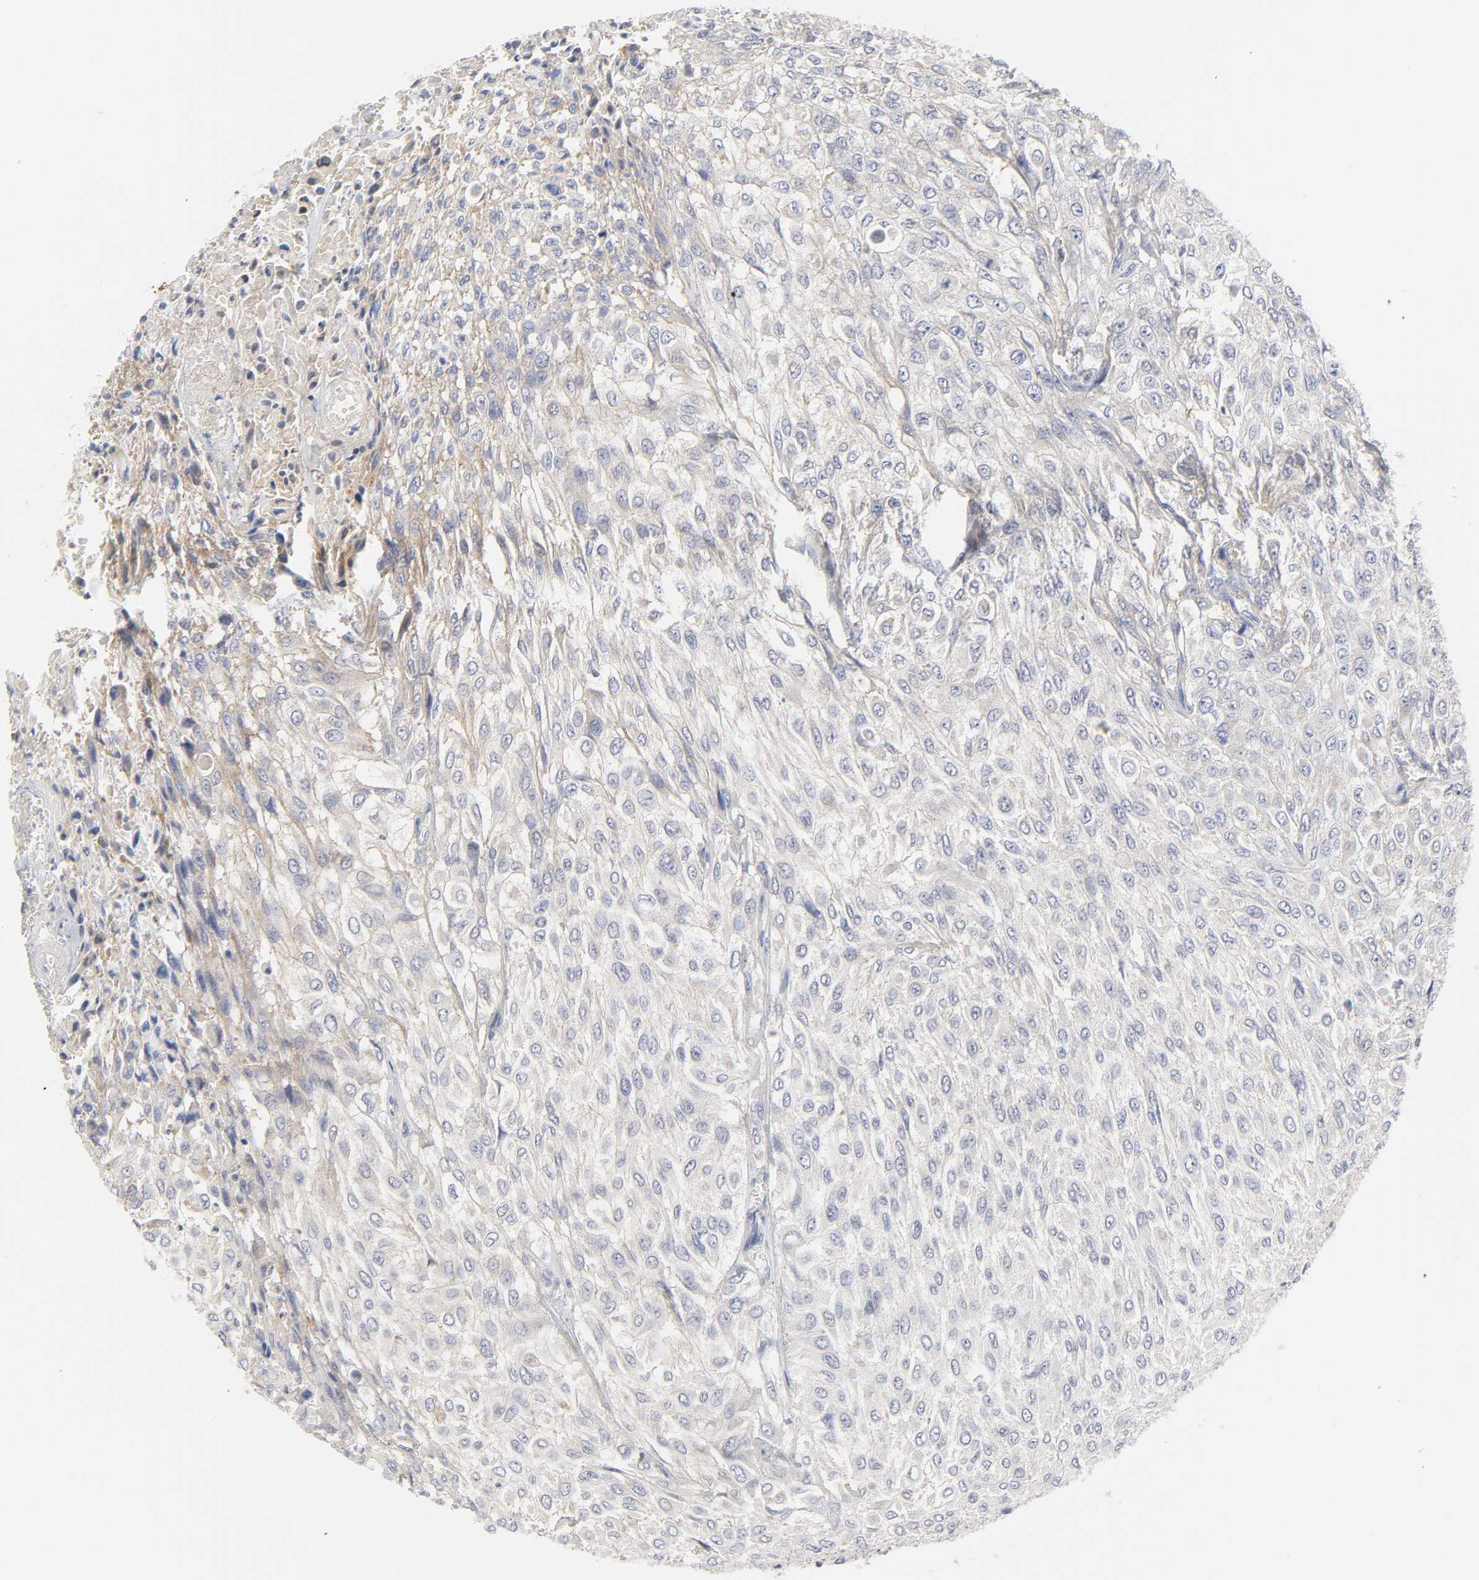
{"staining": {"intensity": "weak", "quantity": "<25%", "location": "cytoplasmic/membranous"}, "tissue": "urothelial cancer", "cell_type": "Tumor cells", "image_type": "cancer", "snomed": [{"axis": "morphology", "description": "Urothelial carcinoma, High grade"}, {"axis": "topography", "description": "Urinary bladder"}], "caption": "This is a histopathology image of immunohistochemistry staining of urothelial cancer, which shows no expression in tumor cells.", "gene": "ROCK1", "patient": {"sex": "male", "age": 57}}